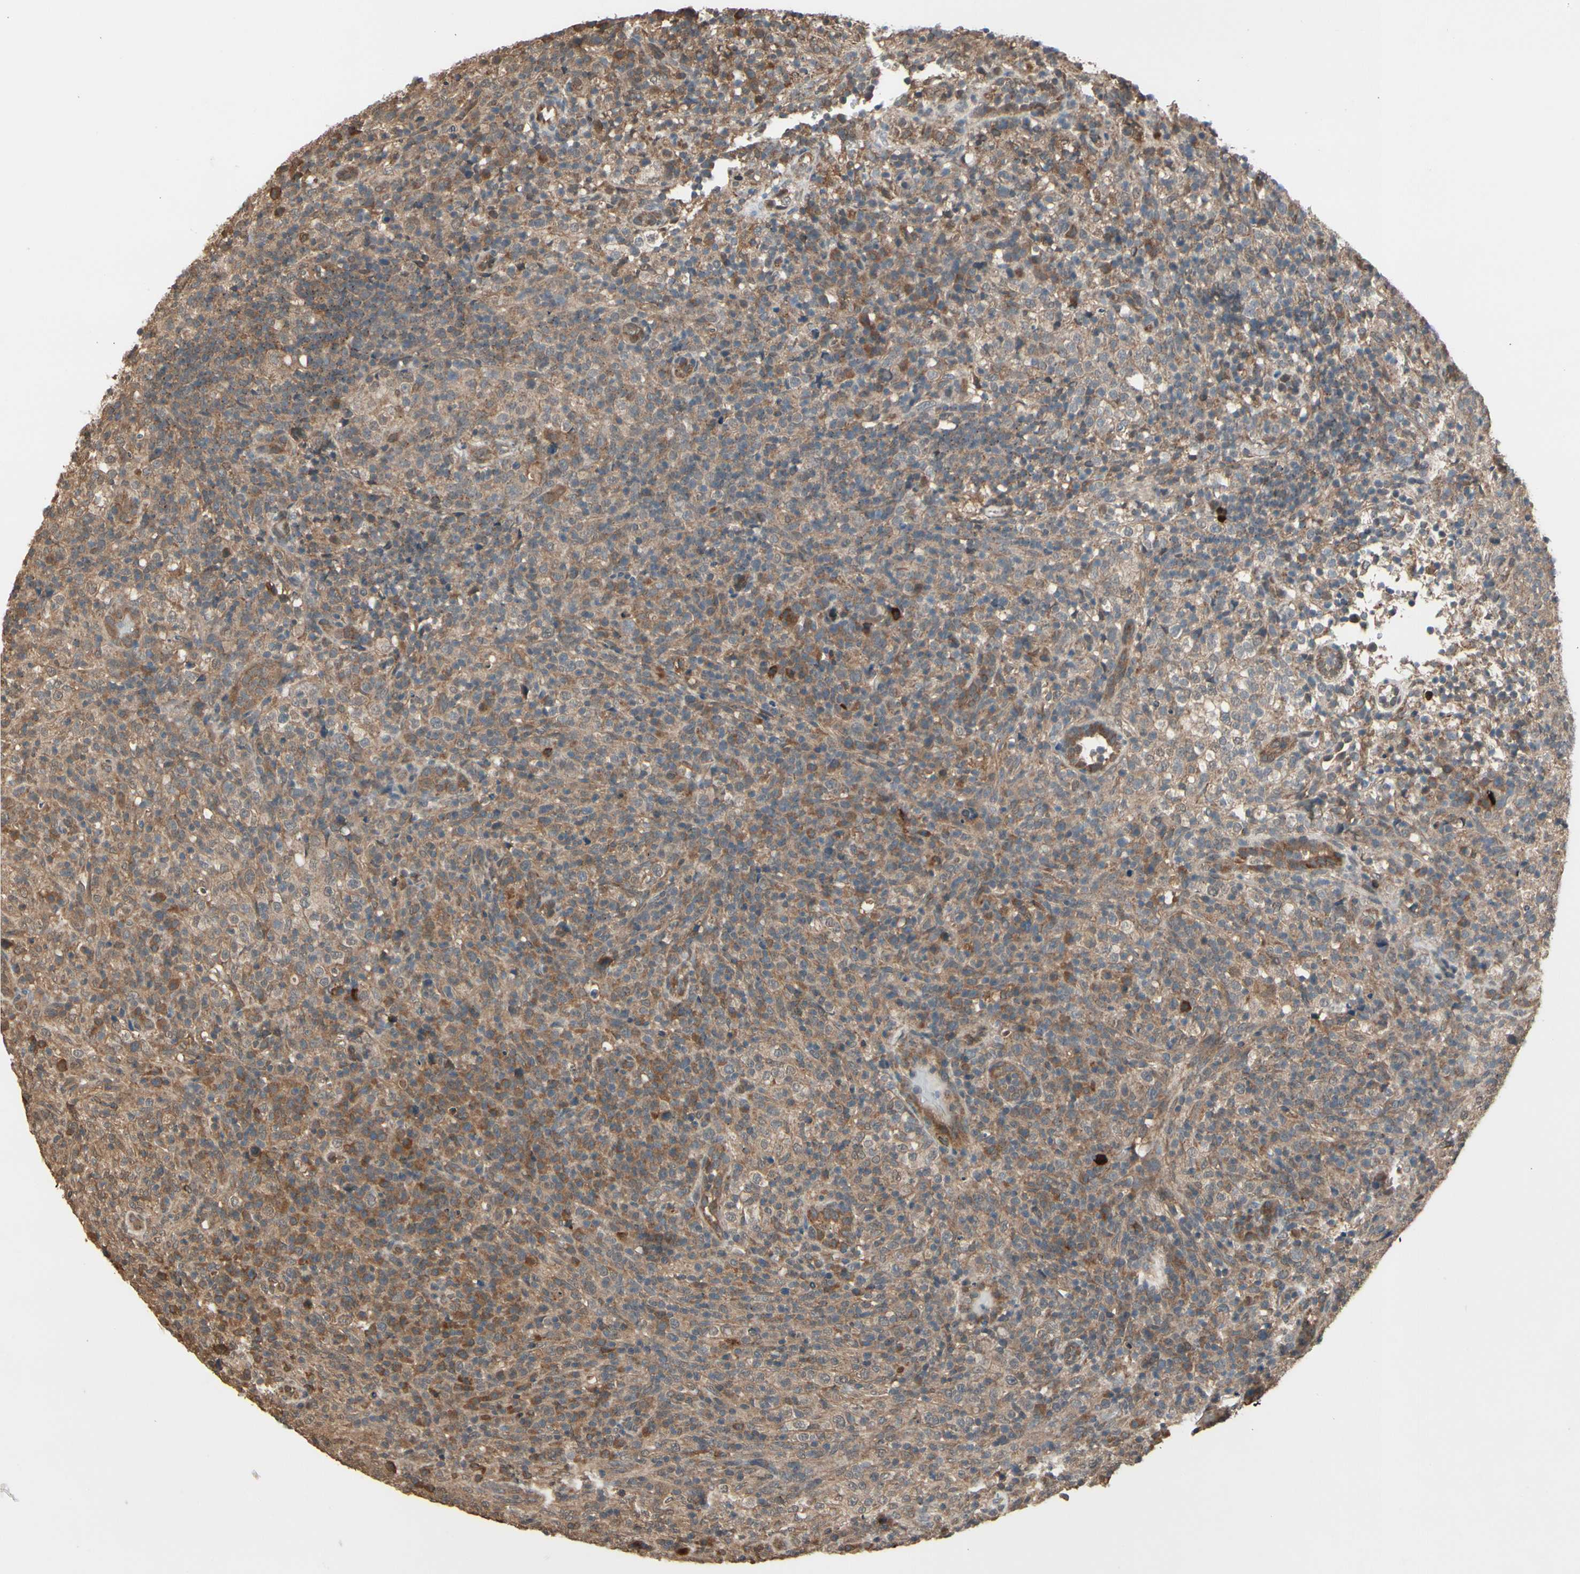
{"staining": {"intensity": "moderate", "quantity": ">75%", "location": "cytoplasmic/membranous"}, "tissue": "lymphoma", "cell_type": "Tumor cells", "image_type": "cancer", "snomed": [{"axis": "morphology", "description": "Malignant lymphoma, non-Hodgkin's type, High grade"}, {"axis": "topography", "description": "Lymph node"}], "caption": "Protein positivity by immunohistochemistry demonstrates moderate cytoplasmic/membranous expression in about >75% of tumor cells in high-grade malignant lymphoma, non-Hodgkin's type.", "gene": "PNPLA7", "patient": {"sex": "female", "age": 76}}